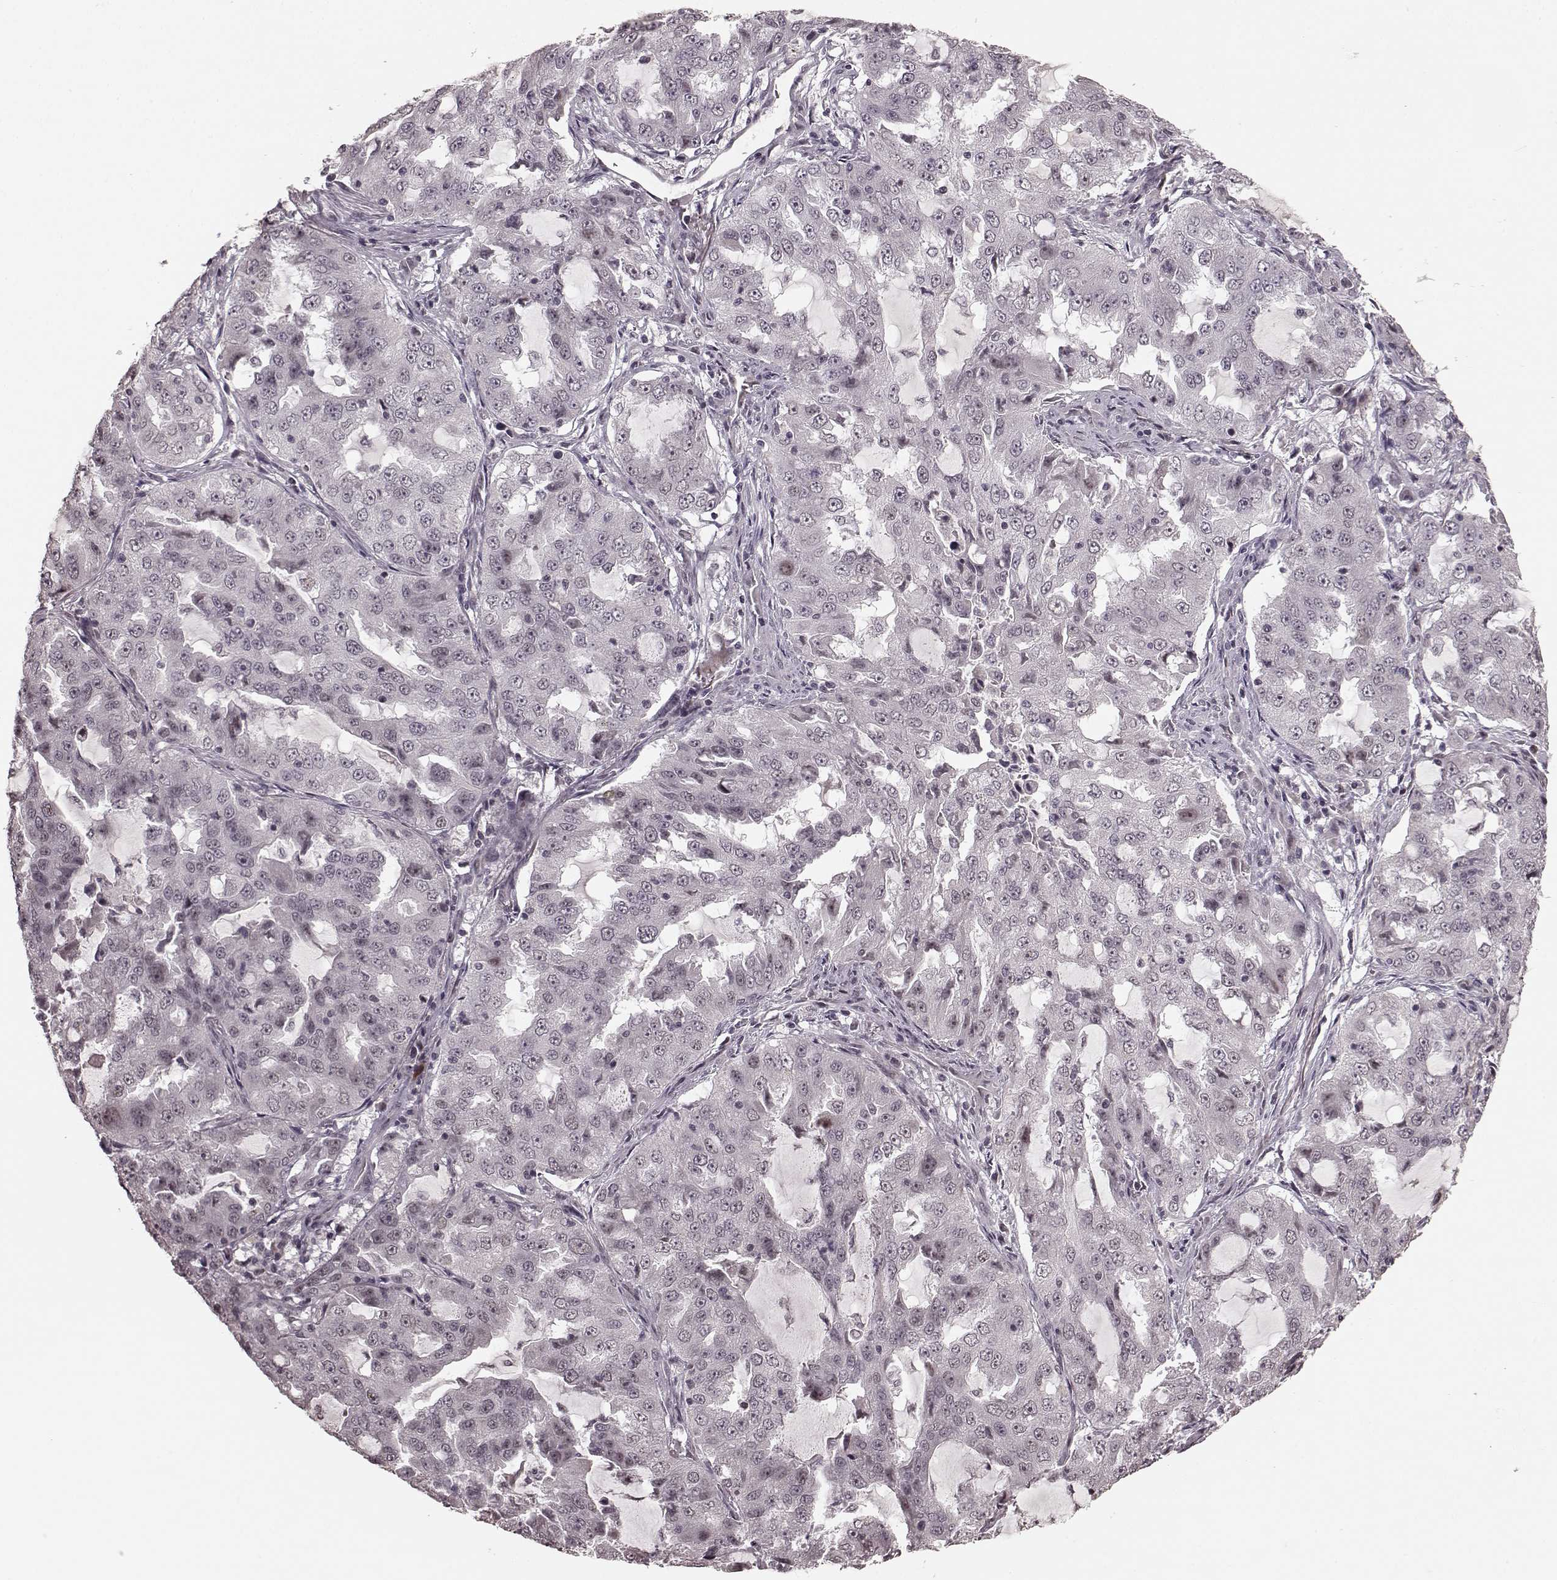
{"staining": {"intensity": "negative", "quantity": "none", "location": "none"}, "tissue": "lung cancer", "cell_type": "Tumor cells", "image_type": "cancer", "snomed": [{"axis": "morphology", "description": "Adenocarcinoma, NOS"}, {"axis": "topography", "description": "Lung"}], "caption": "A high-resolution micrograph shows immunohistochemistry staining of lung cancer, which shows no significant positivity in tumor cells. Nuclei are stained in blue.", "gene": "PLCB4", "patient": {"sex": "female", "age": 61}}